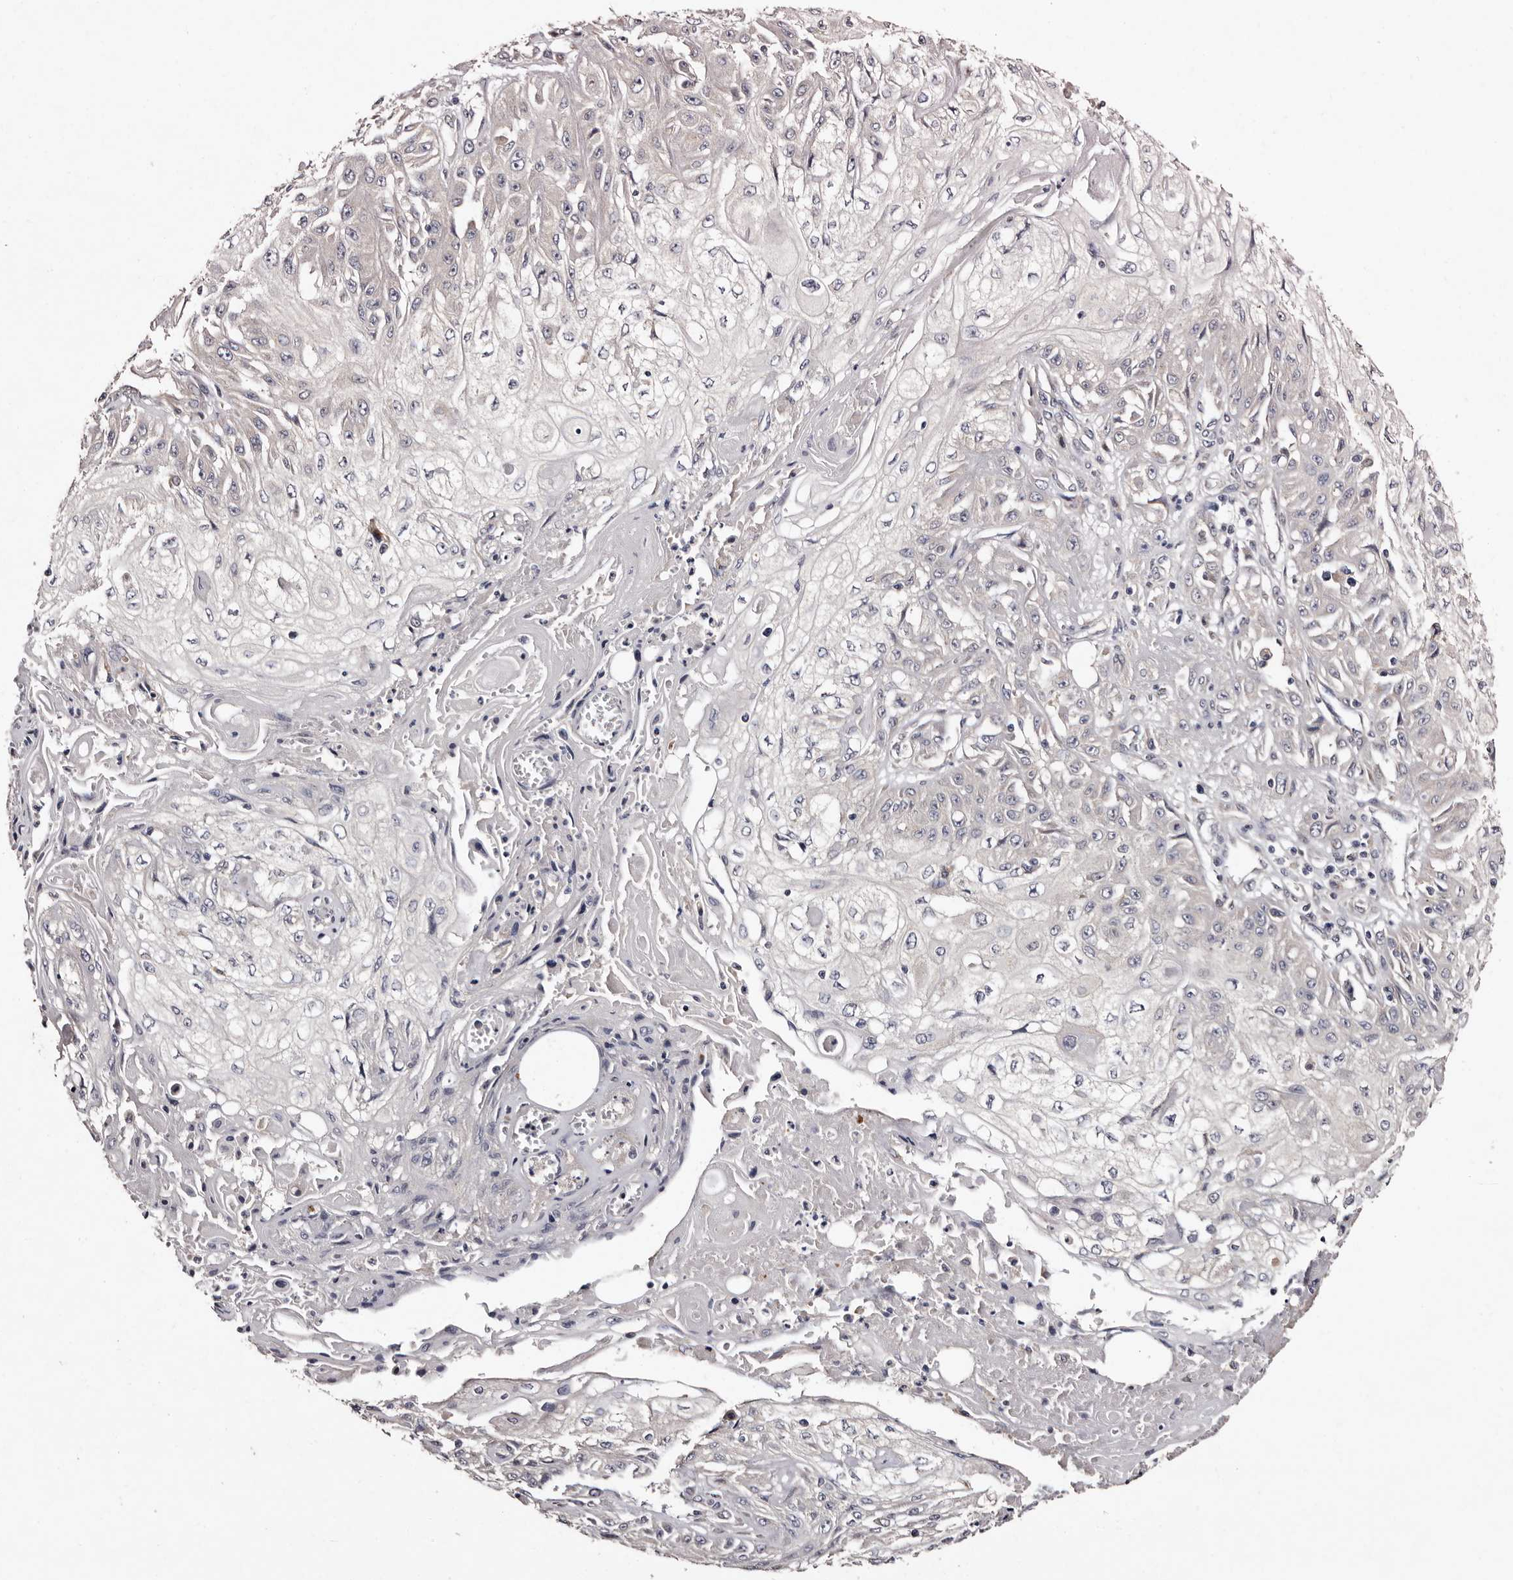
{"staining": {"intensity": "negative", "quantity": "none", "location": "none"}, "tissue": "skin cancer", "cell_type": "Tumor cells", "image_type": "cancer", "snomed": [{"axis": "morphology", "description": "Squamous cell carcinoma, NOS"}, {"axis": "morphology", "description": "Squamous cell carcinoma, metastatic, NOS"}, {"axis": "topography", "description": "Skin"}, {"axis": "topography", "description": "Lymph node"}], "caption": "The photomicrograph demonstrates no significant staining in tumor cells of skin cancer.", "gene": "FAM91A1", "patient": {"sex": "male", "age": 75}}